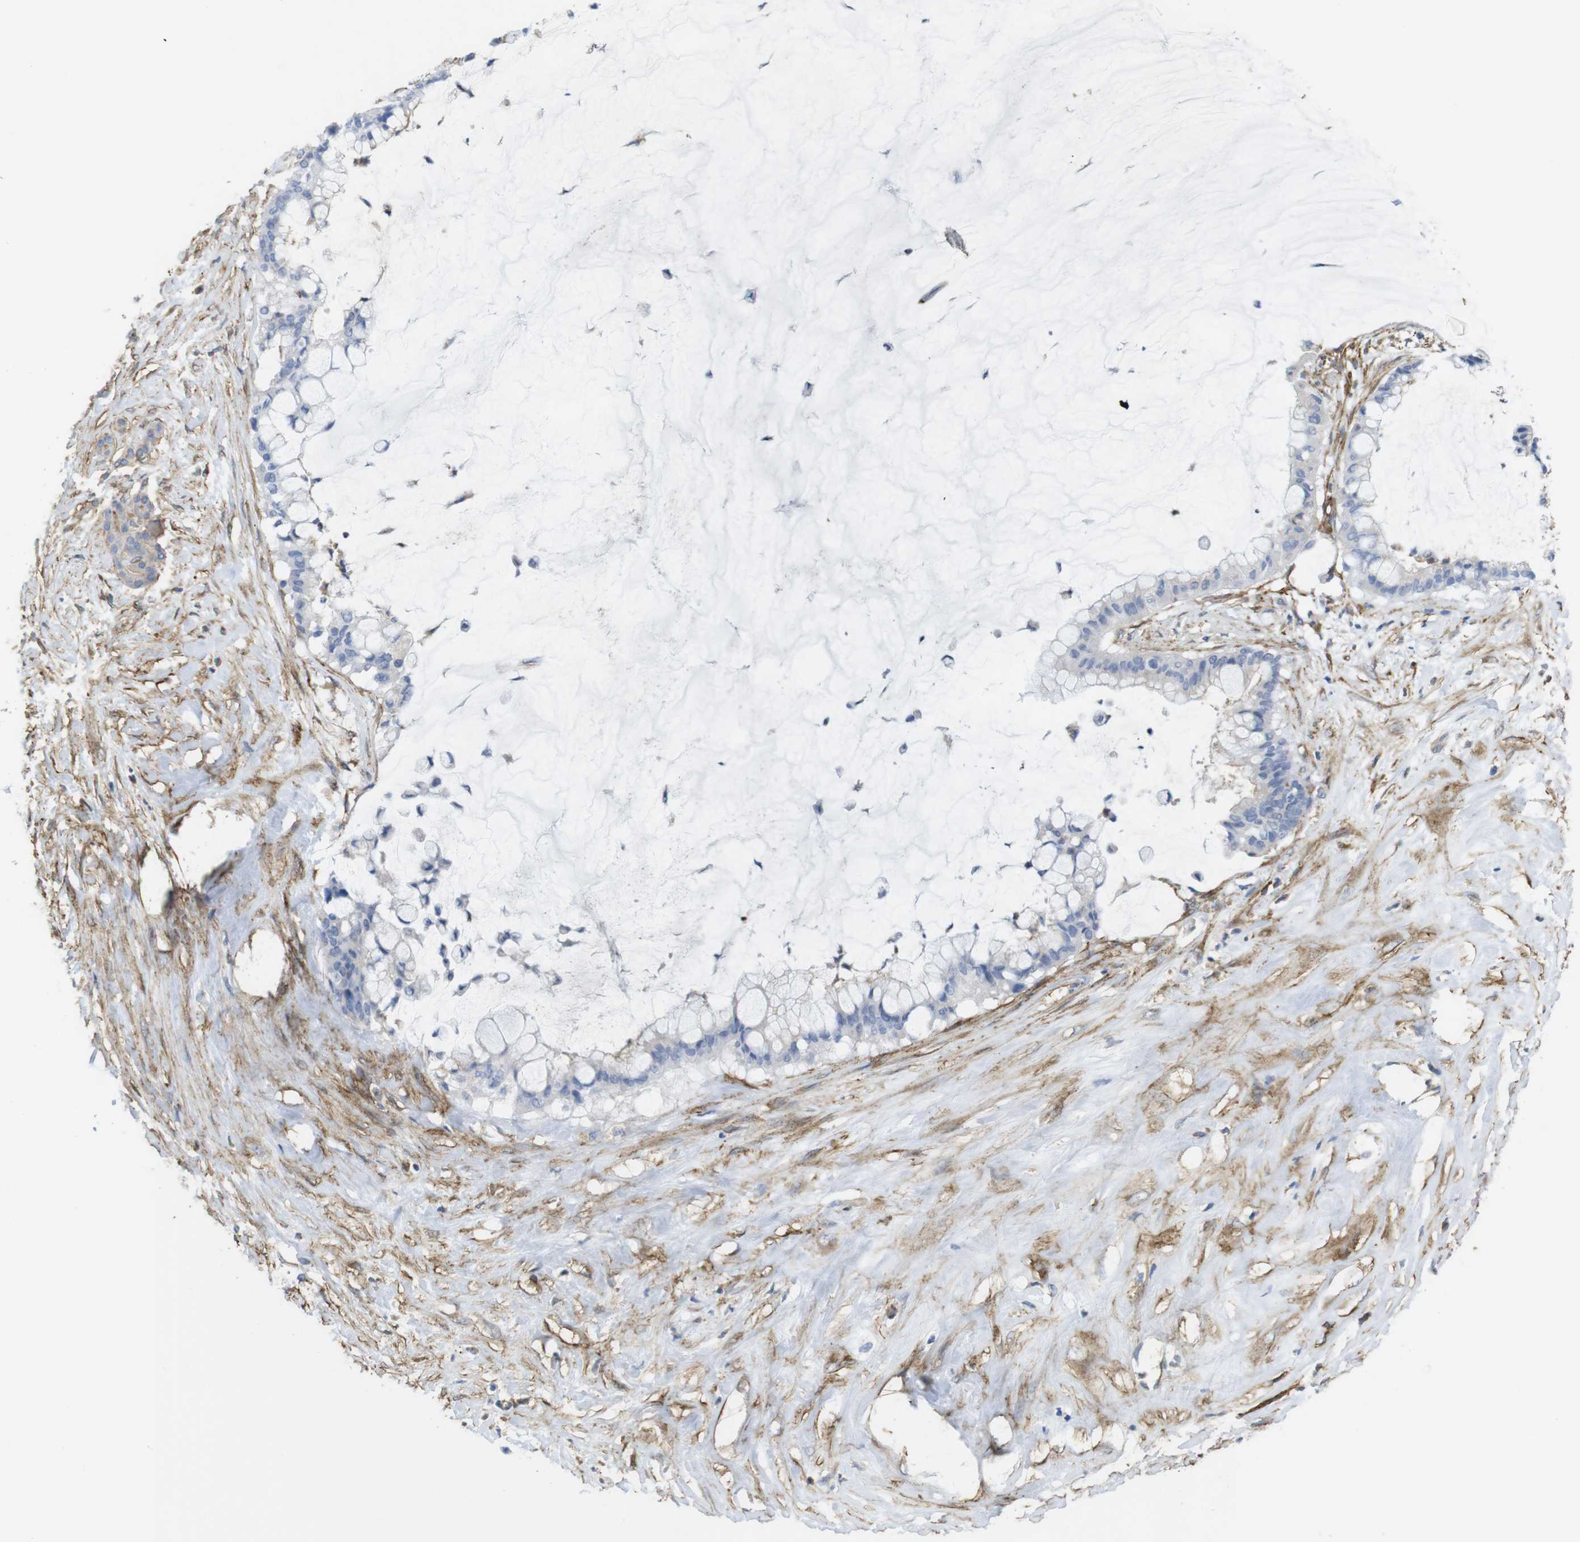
{"staining": {"intensity": "negative", "quantity": "none", "location": "none"}, "tissue": "pancreatic cancer", "cell_type": "Tumor cells", "image_type": "cancer", "snomed": [{"axis": "morphology", "description": "Adenocarcinoma, NOS"}, {"axis": "topography", "description": "Pancreas"}], "caption": "Human adenocarcinoma (pancreatic) stained for a protein using immunohistochemistry (IHC) shows no positivity in tumor cells.", "gene": "CYBRD1", "patient": {"sex": "male", "age": 41}}